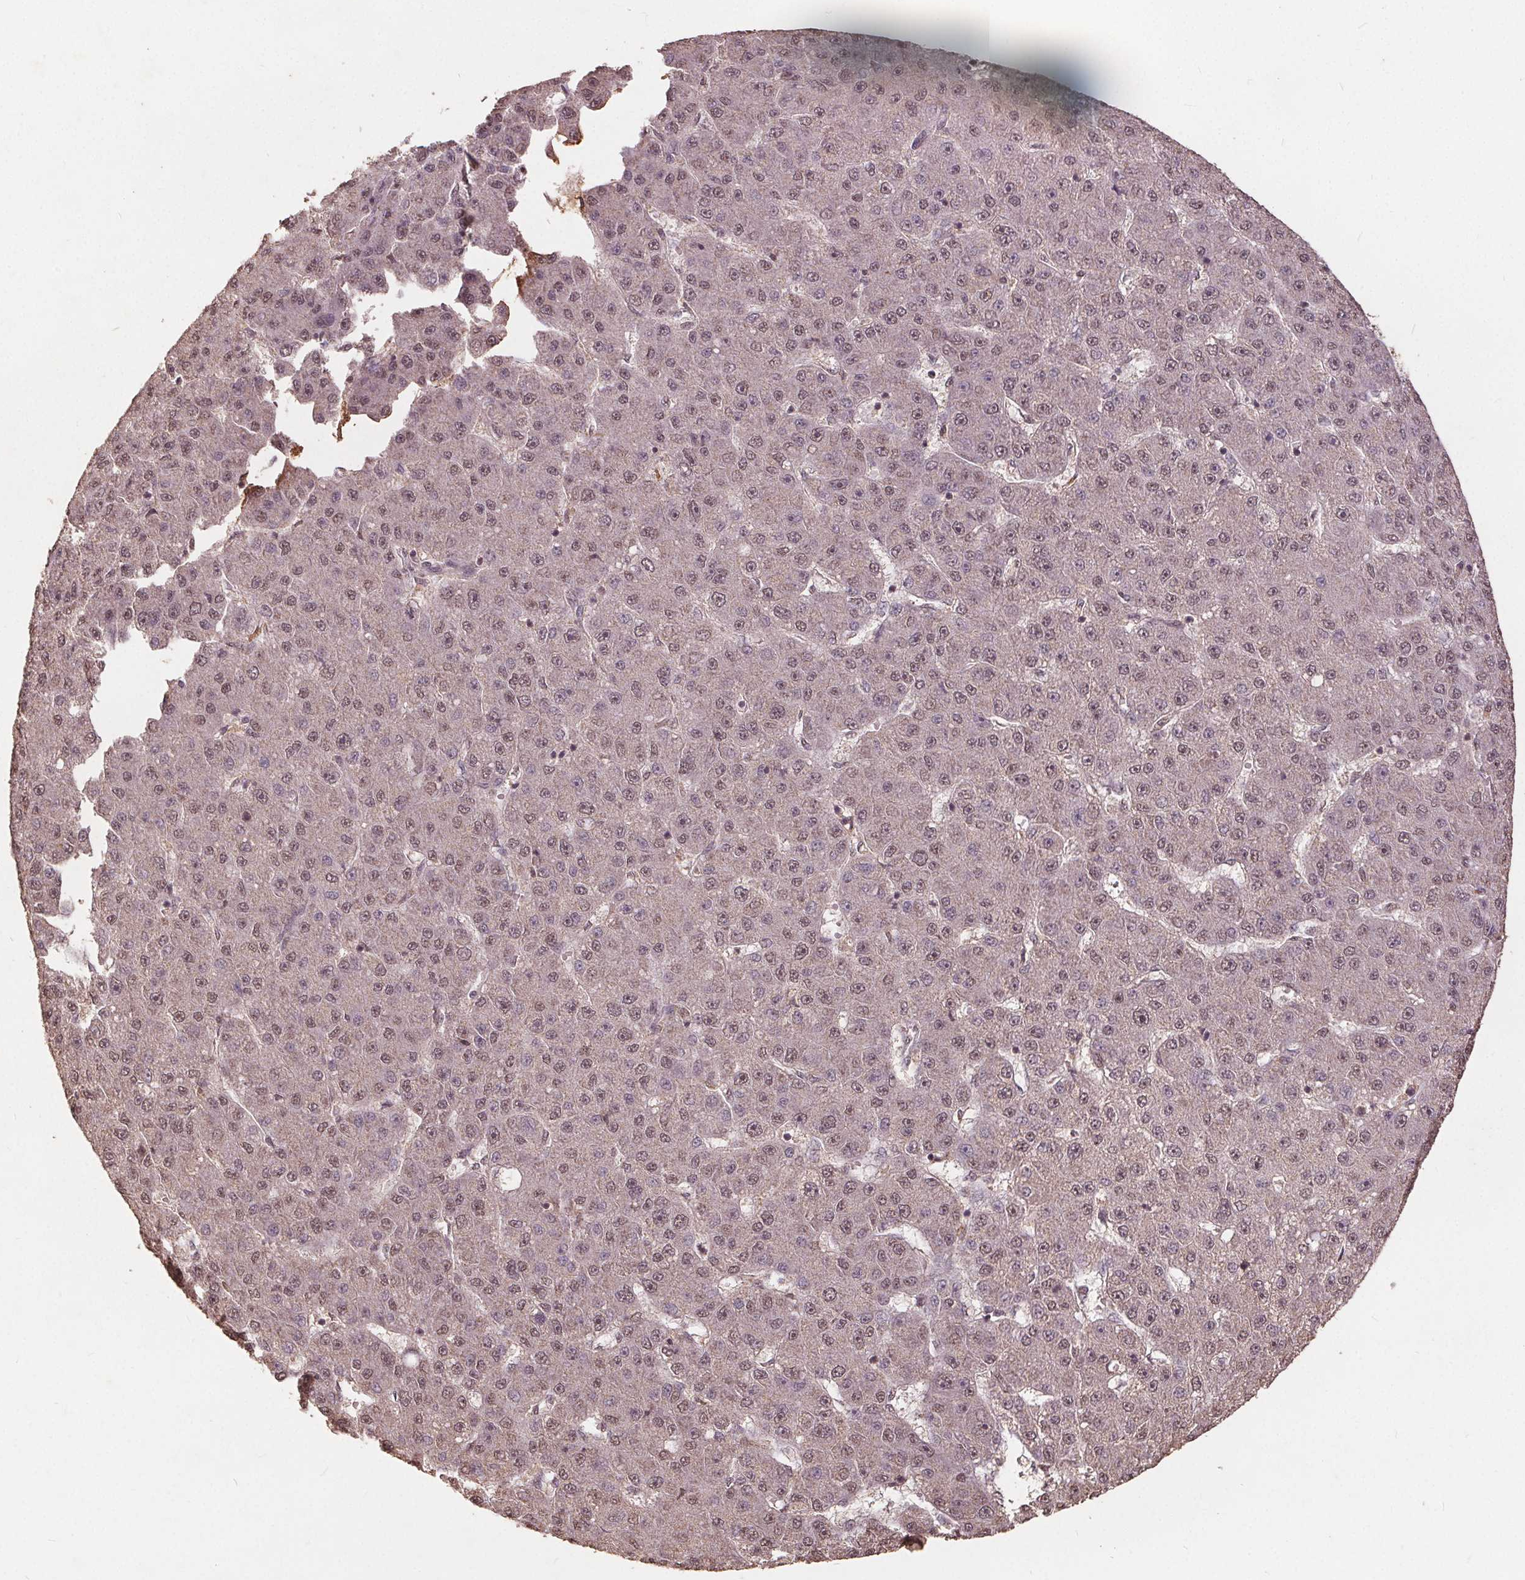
{"staining": {"intensity": "weak", "quantity": "25%-75%", "location": "nuclear"}, "tissue": "liver cancer", "cell_type": "Tumor cells", "image_type": "cancer", "snomed": [{"axis": "morphology", "description": "Carcinoma, Hepatocellular, NOS"}, {"axis": "topography", "description": "Liver"}], "caption": "DAB immunohistochemical staining of liver hepatocellular carcinoma demonstrates weak nuclear protein expression in about 25%-75% of tumor cells. The staining was performed using DAB, with brown indicating positive protein expression. Nuclei are stained blue with hematoxylin.", "gene": "DSG3", "patient": {"sex": "male", "age": 67}}